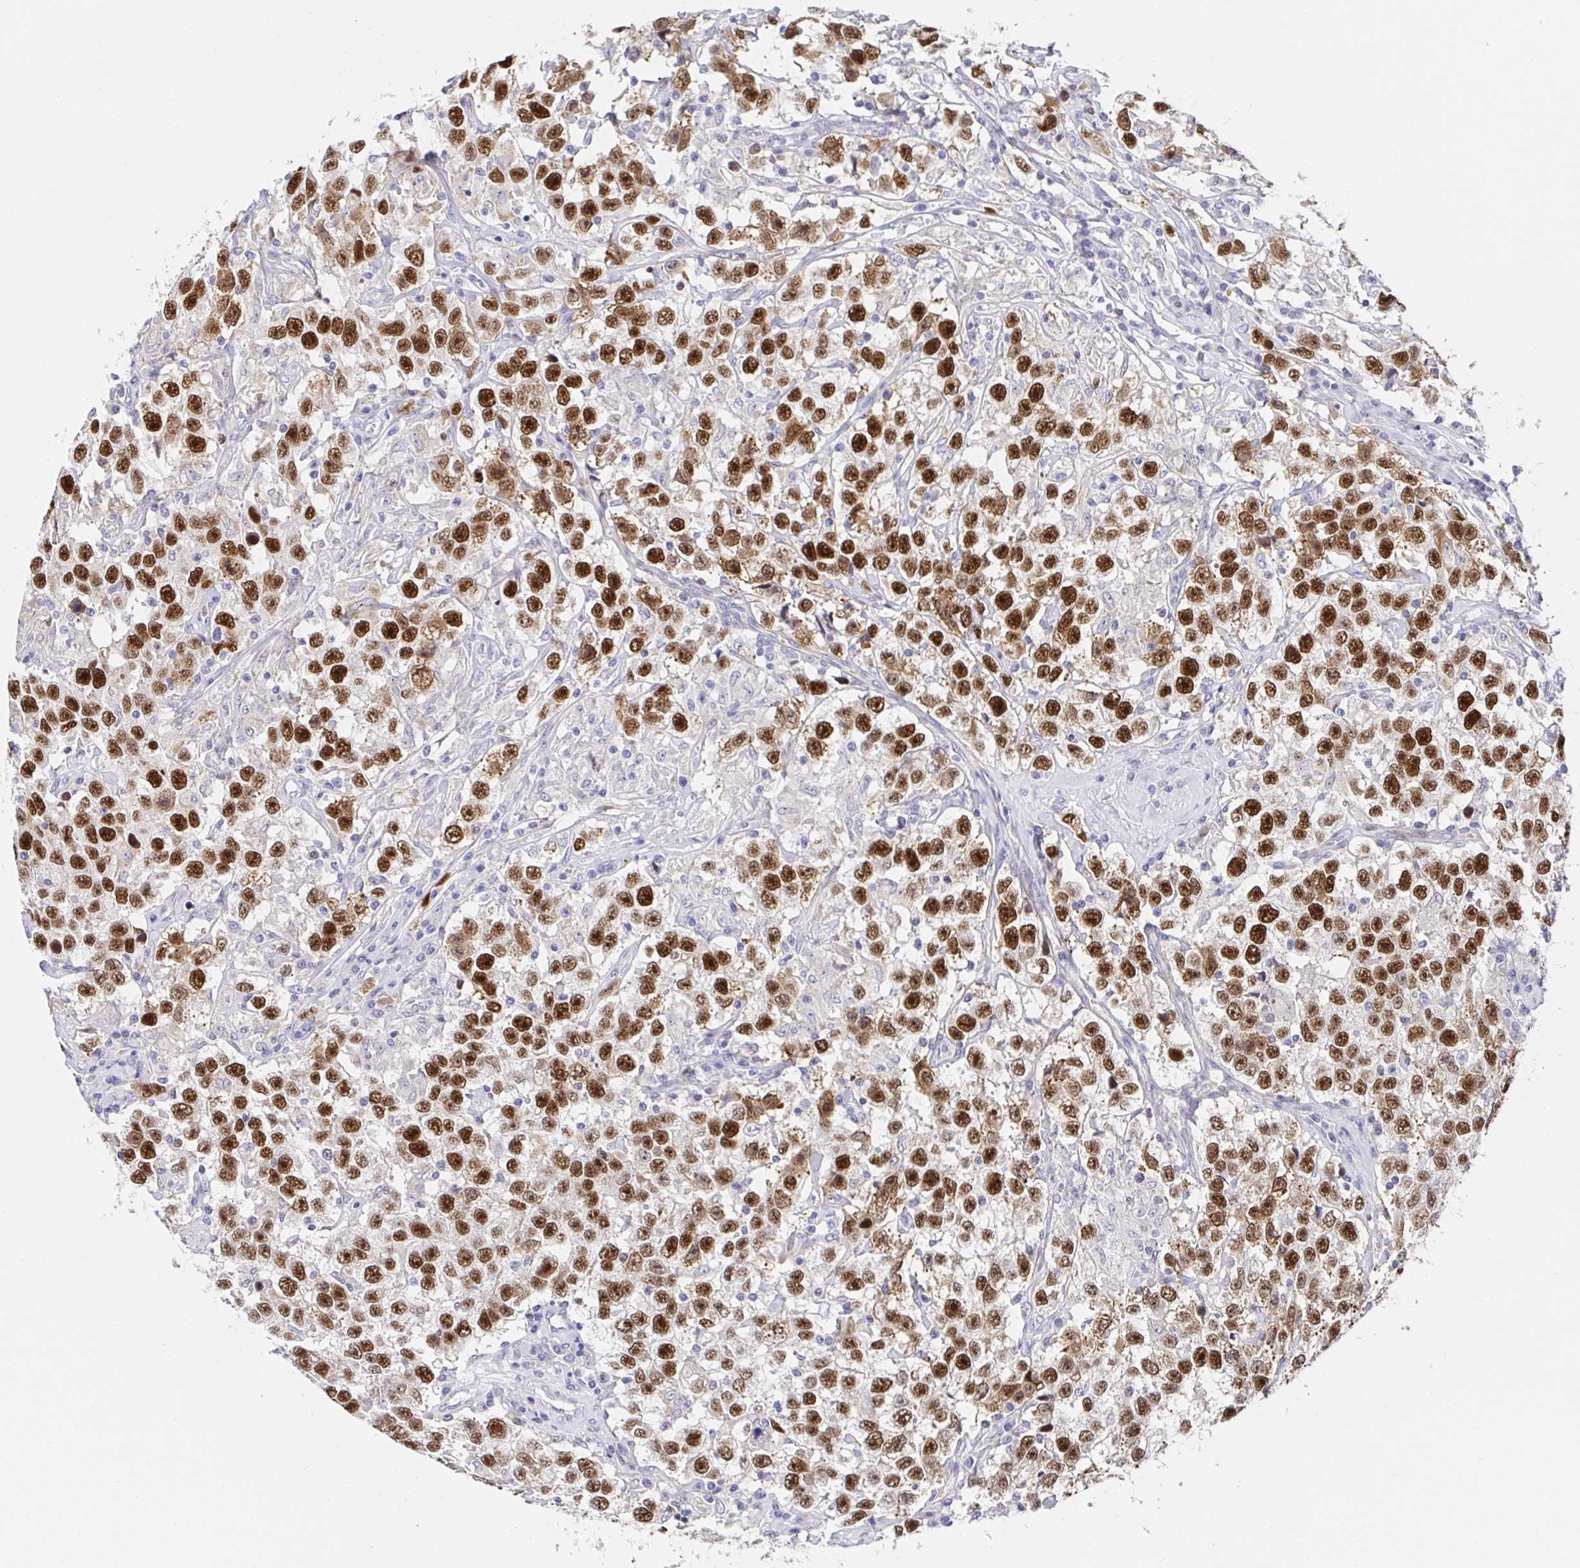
{"staining": {"intensity": "strong", "quantity": ">75%", "location": "nuclear"}, "tissue": "testis cancer", "cell_type": "Tumor cells", "image_type": "cancer", "snomed": [{"axis": "morphology", "description": "Seminoma, NOS"}, {"axis": "topography", "description": "Testis"}], "caption": "This micrograph exhibits testis seminoma stained with immunohistochemistry to label a protein in brown. The nuclear of tumor cells show strong positivity for the protein. Nuclei are counter-stained blue.", "gene": "TIMELESS", "patient": {"sex": "male", "age": 41}}